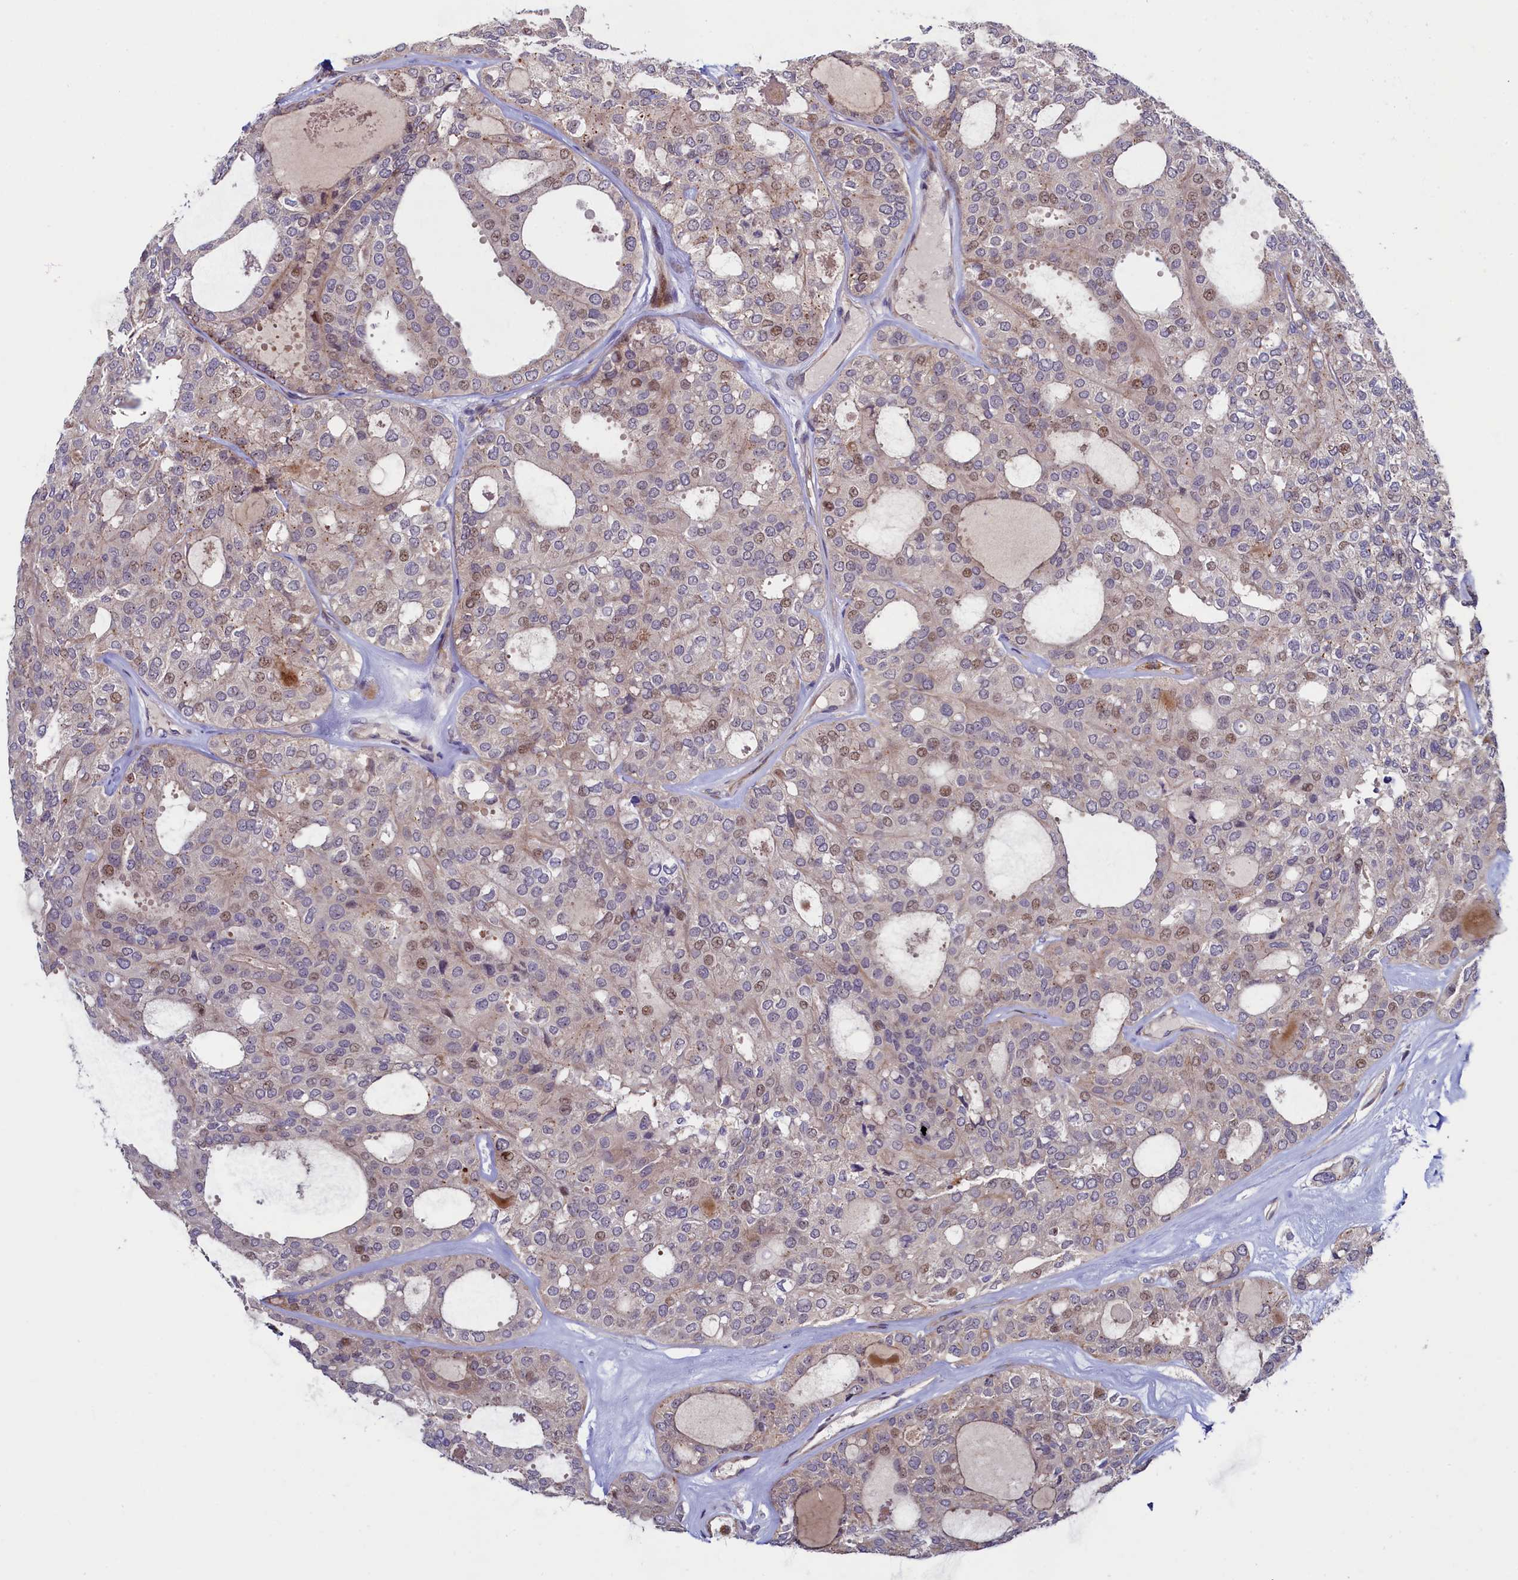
{"staining": {"intensity": "moderate", "quantity": "<25%", "location": "nuclear"}, "tissue": "thyroid cancer", "cell_type": "Tumor cells", "image_type": "cancer", "snomed": [{"axis": "morphology", "description": "Follicular adenoma carcinoma, NOS"}, {"axis": "topography", "description": "Thyroid gland"}], "caption": "Immunohistochemistry of human follicular adenoma carcinoma (thyroid) displays low levels of moderate nuclear staining in about <25% of tumor cells. (brown staining indicates protein expression, while blue staining denotes nuclei).", "gene": "PIK3C3", "patient": {"sex": "male", "age": 75}}